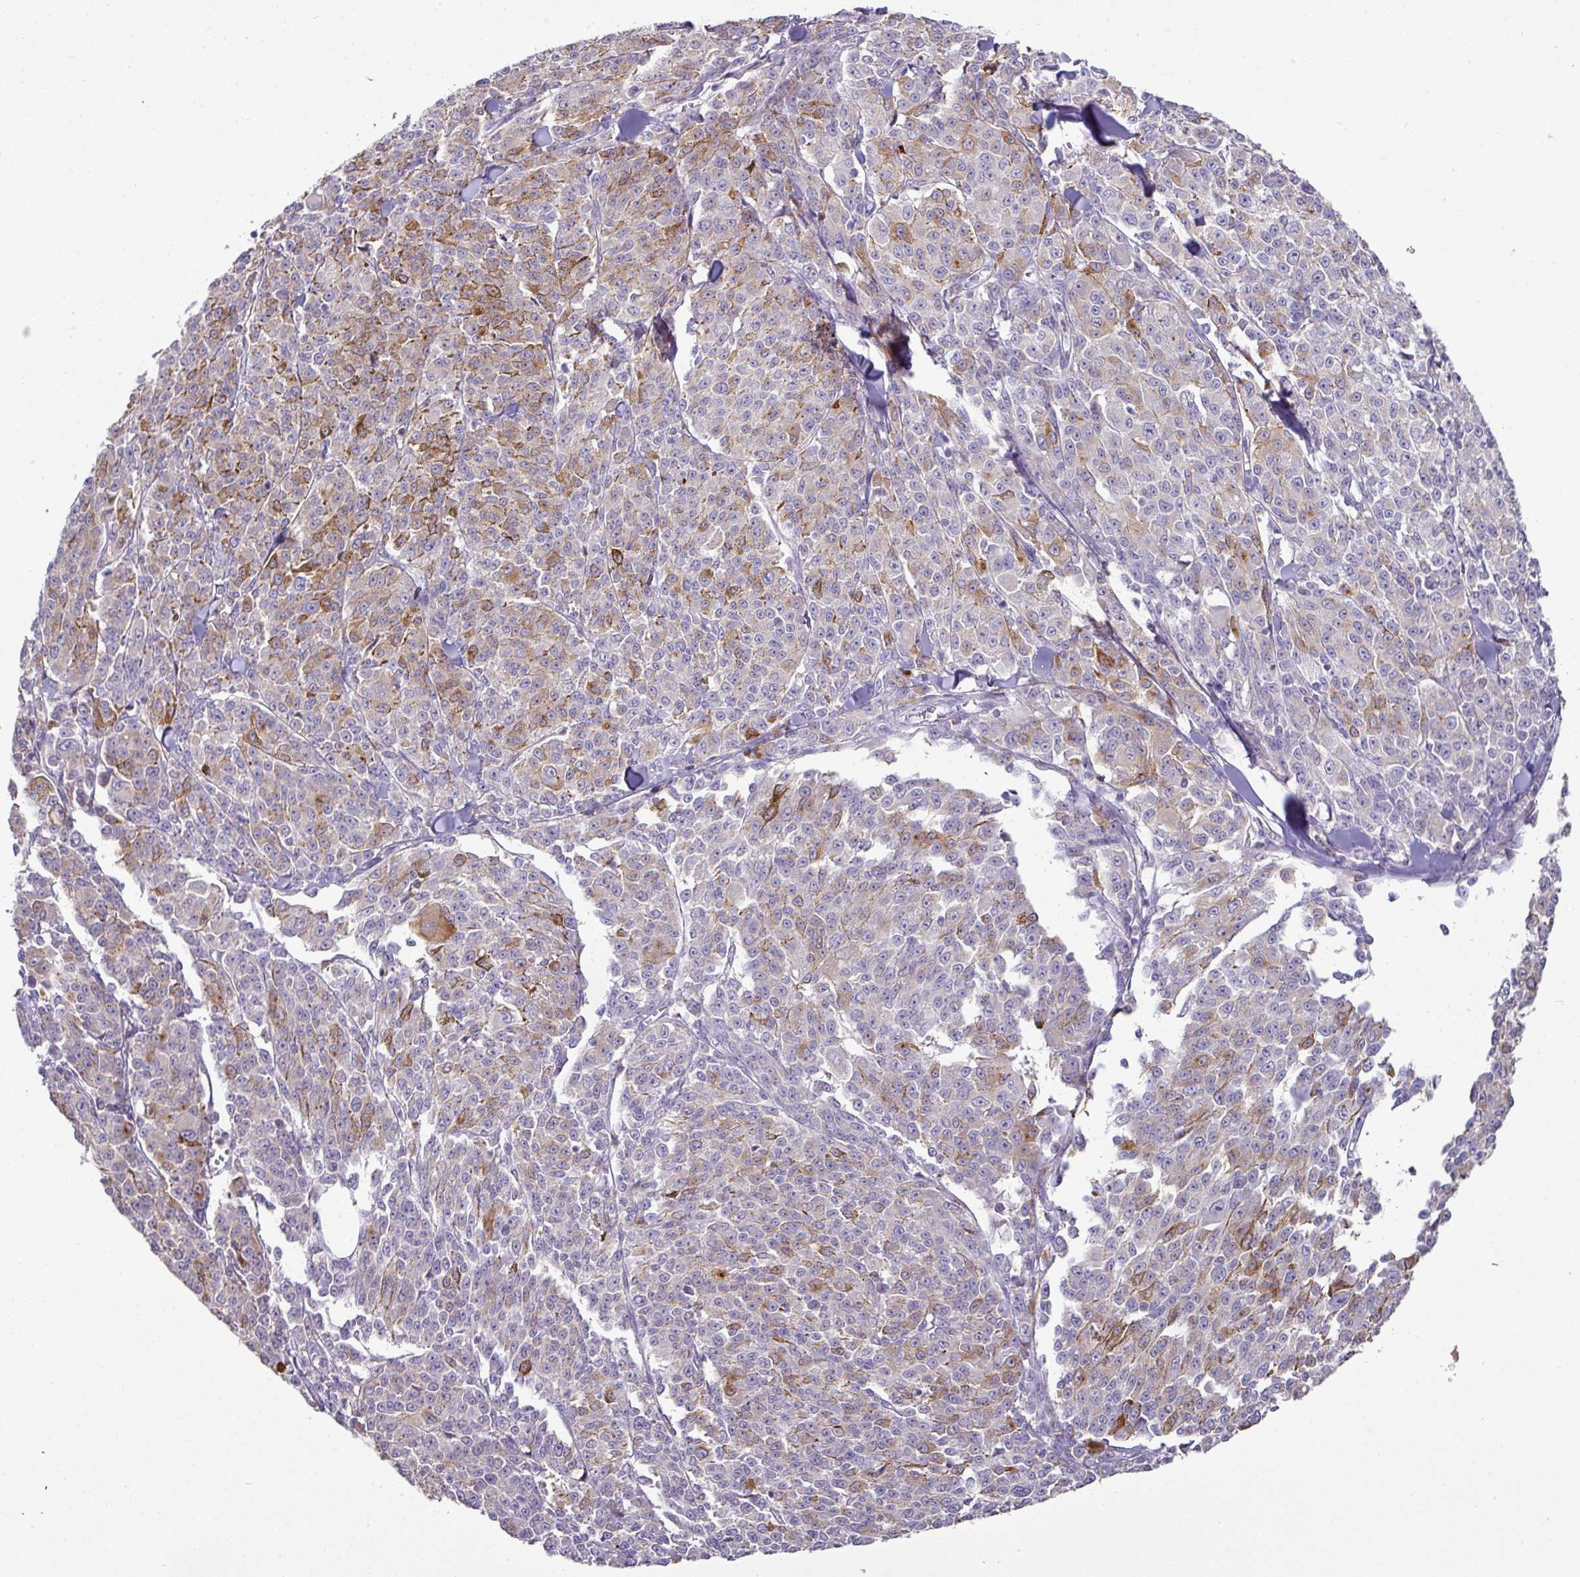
{"staining": {"intensity": "moderate", "quantity": "25%-75%", "location": "cytoplasmic/membranous"}, "tissue": "melanoma", "cell_type": "Tumor cells", "image_type": "cancer", "snomed": [{"axis": "morphology", "description": "Malignant melanoma, NOS"}, {"axis": "topography", "description": "Skin"}], "caption": "Protein expression analysis of human malignant melanoma reveals moderate cytoplasmic/membranous positivity in about 25%-75% of tumor cells.", "gene": "TRAPPC1", "patient": {"sex": "female", "age": 52}}